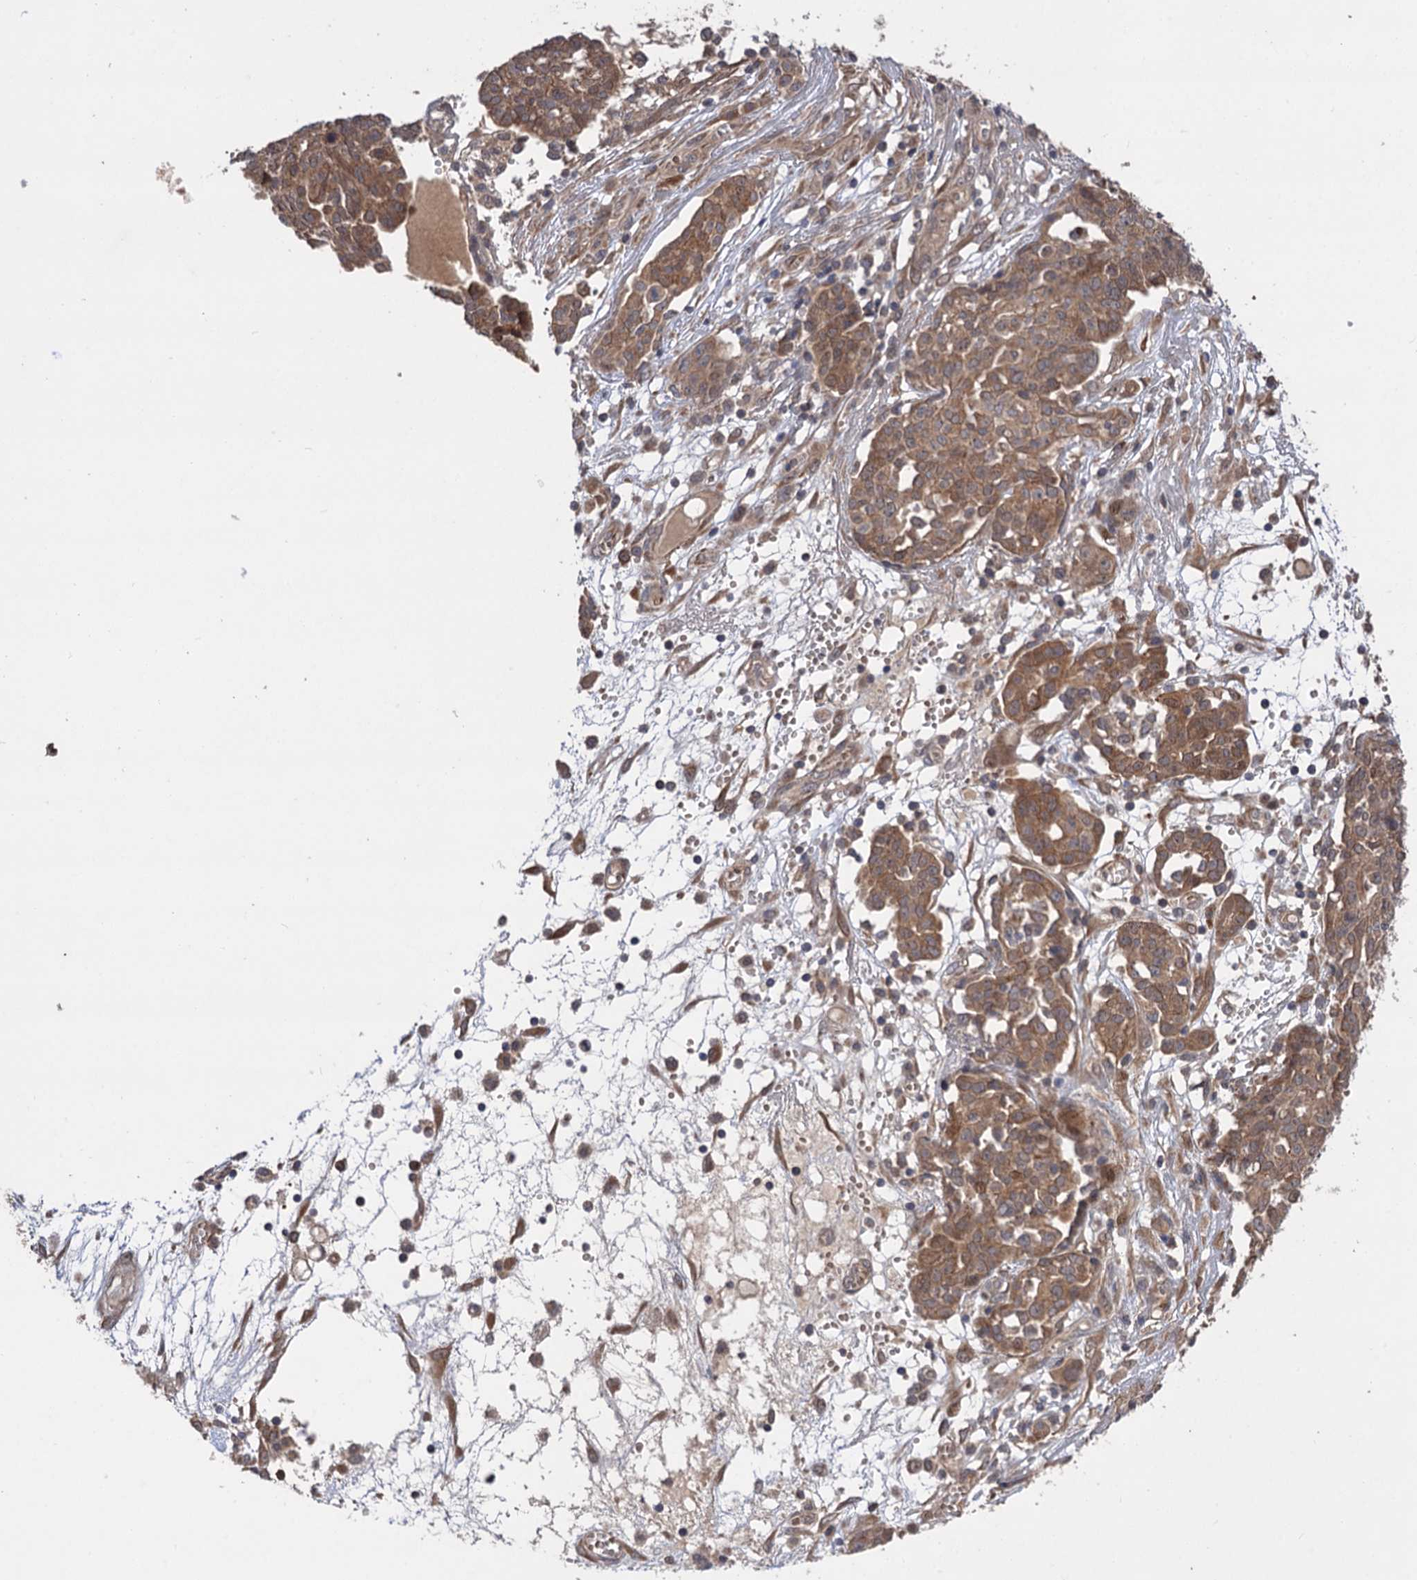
{"staining": {"intensity": "moderate", "quantity": ">75%", "location": "cytoplasmic/membranous"}, "tissue": "ovarian cancer", "cell_type": "Tumor cells", "image_type": "cancer", "snomed": [{"axis": "morphology", "description": "Cystadenocarcinoma, serous, NOS"}, {"axis": "topography", "description": "Soft tissue"}, {"axis": "topography", "description": "Ovary"}], "caption": "Immunohistochemical staining of ovarian serous cystadenocarcinoma reveals moderate cytoplasmic/membranous protein positivity in approximately >75% of tumor cells.", "gene": "FBXW8", "patient": {"sex": "female", "age": 57}}